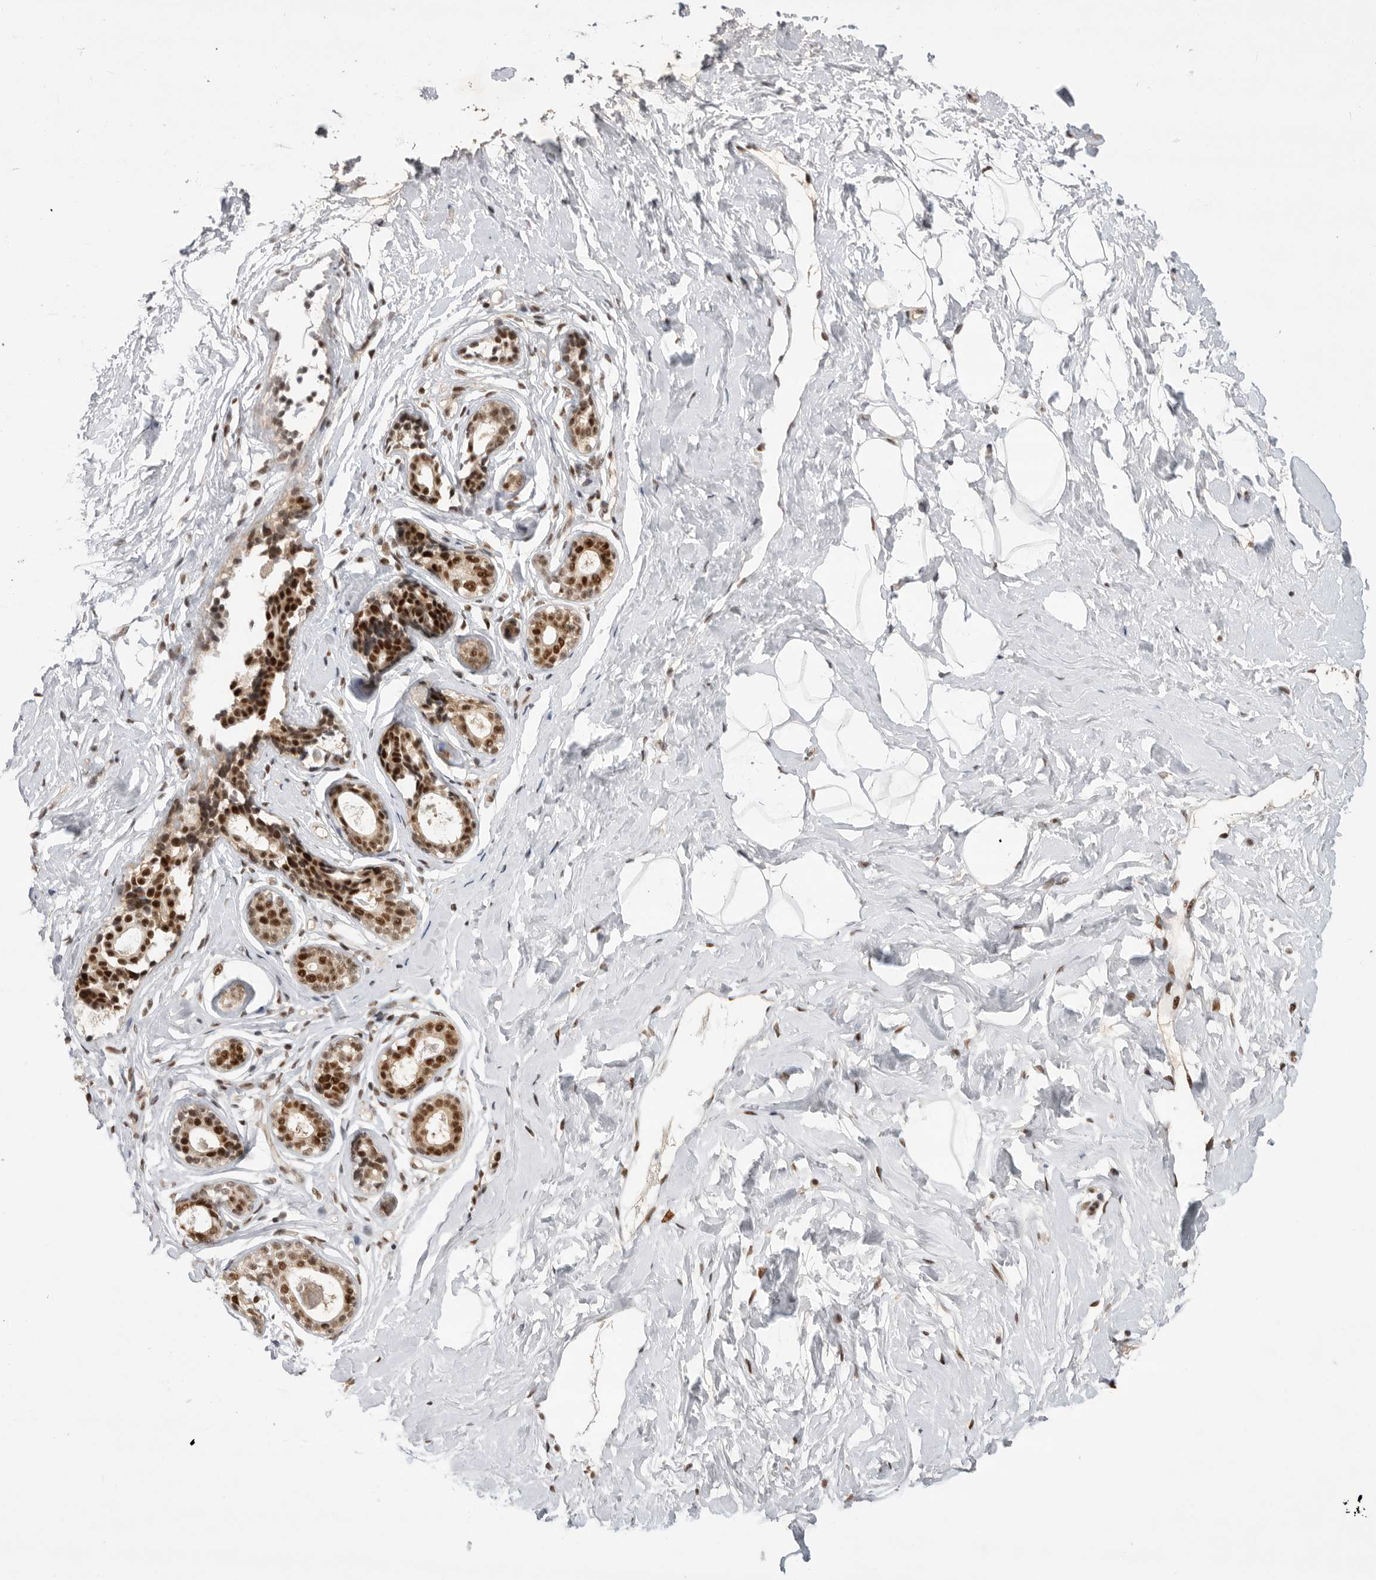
{"staining": {"intensity": "moderate", "quantity": "25%-75%", "location": "nuclear"}, "tissue": "breast", "cell_type": "Adipocytes", "image_type": "normal", "snomed": [{"axis": "morphology", "description": "Normal tissue, NOS"}, {"axis": "morphology", "description": "Adenoma, NOS"}, {"axis": "topography", "description": "Breast"}], "caption": "Benign breast was stained to show a protein in brown. There is medium levels of moderate nuclear expression in approximately 25%-75% of adipocytes. The protein of interest is stained brown, and the nuclei are stained in blue (DAB IHC with brightfield microscopy, high magnification).", "gene": "ZNF830", "patient": {"sex": "female", "age": 23}}